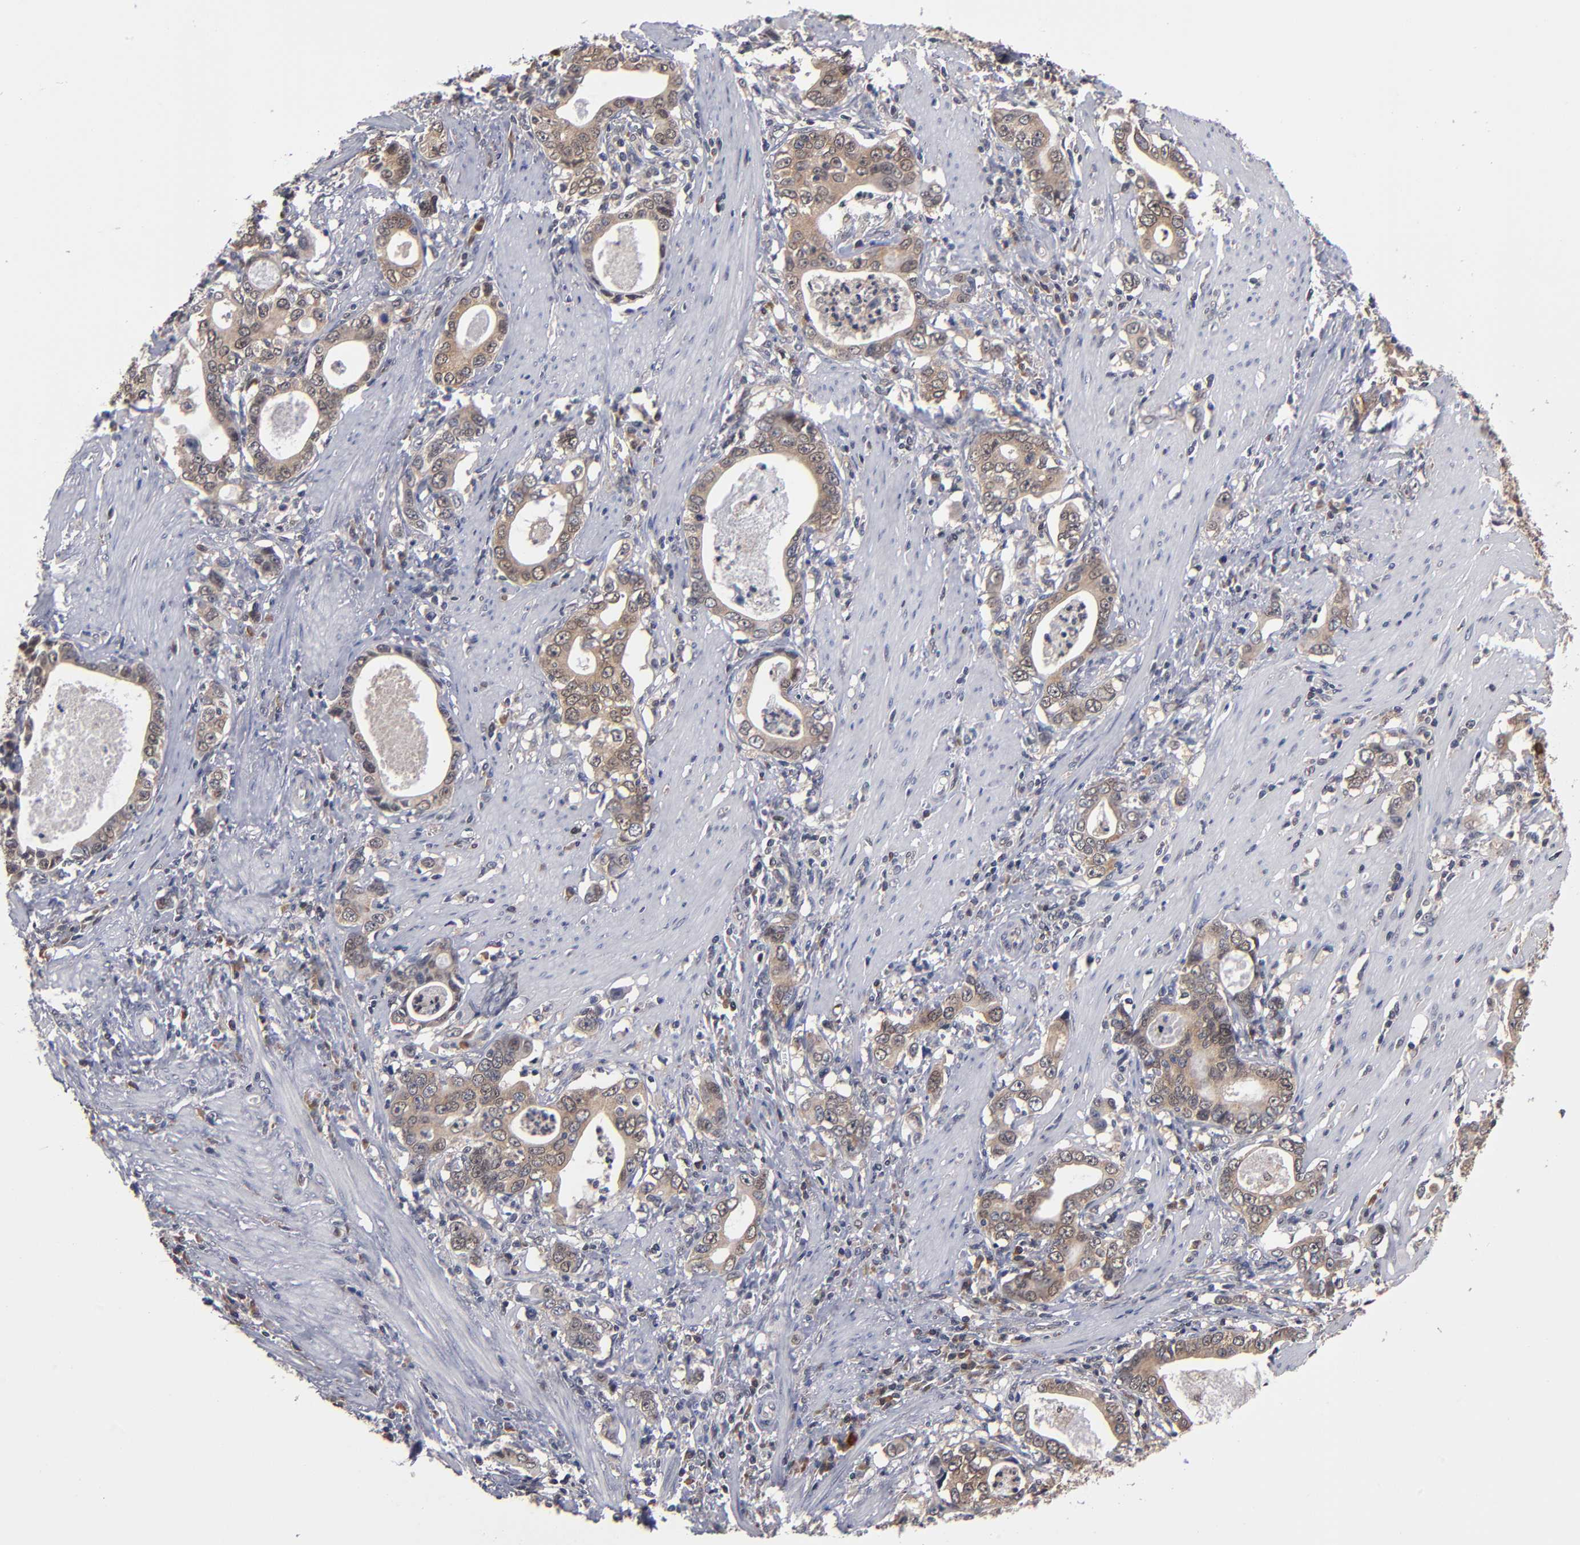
{"staining": {"intensity": "moderate", "quantity": ">75%", "location": "cytoplasmic/membranous"}, "tissue": "stomach cancer", "cell_type": "Tumor cells", "image_type": "cancer", "snomed": [{"axis": "morphology", "description": "Adenocarcinoma, NOS"}, {"axis": "topography", "description": "Stomach, lower"}], "caption": "Immunohistochemical staining of stomach cancer (adenocarcinoma) demonstrates moderate cytoplasmic/membranous protein staining in approximately >75% of tumor cells.", "gene": "ALG13", "patient": {"sex": "female", "age": 72}}